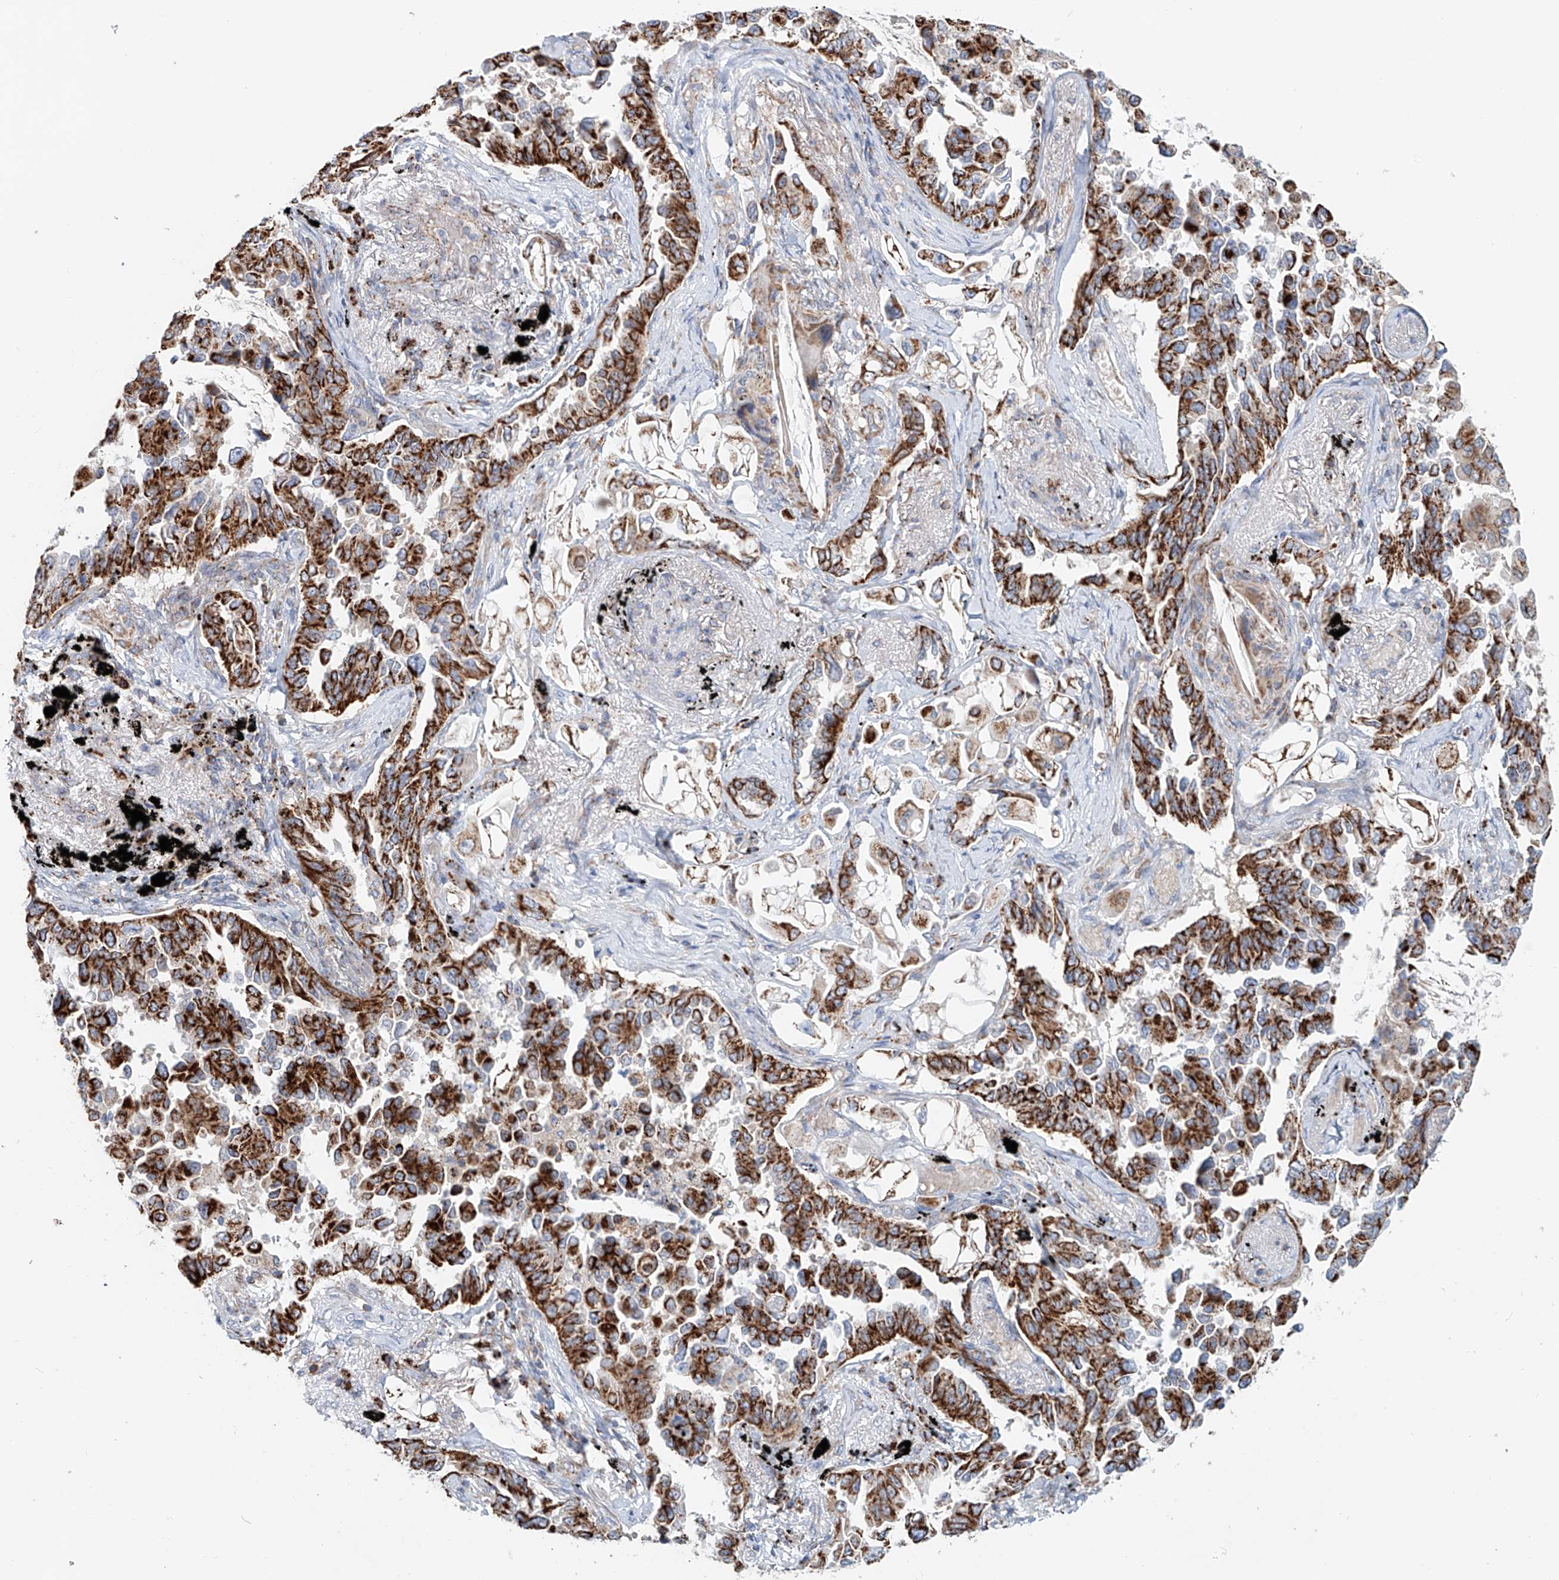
{"staining": {"intensity": "strong", "quantity": ">75%", "location": "cytoplasmic/membranous"}, "tissue": "lung cancer", "cell_type": "Tumor cells", "image_type": "cancer", "snomed": [{"axis": "morphology", "description": "Adenocarcinoma, NOS"}, {"axis": "topography", "description": "Lung"}], "caption": "About >75% of tumor cells in human adenocarcinoma (lung) display strong cytoplasmic/membranous protein staining as visualized by brown immunohistochemical staining.", "gene": "CARD10", "patient": {"sex": "female", "age": 67}}